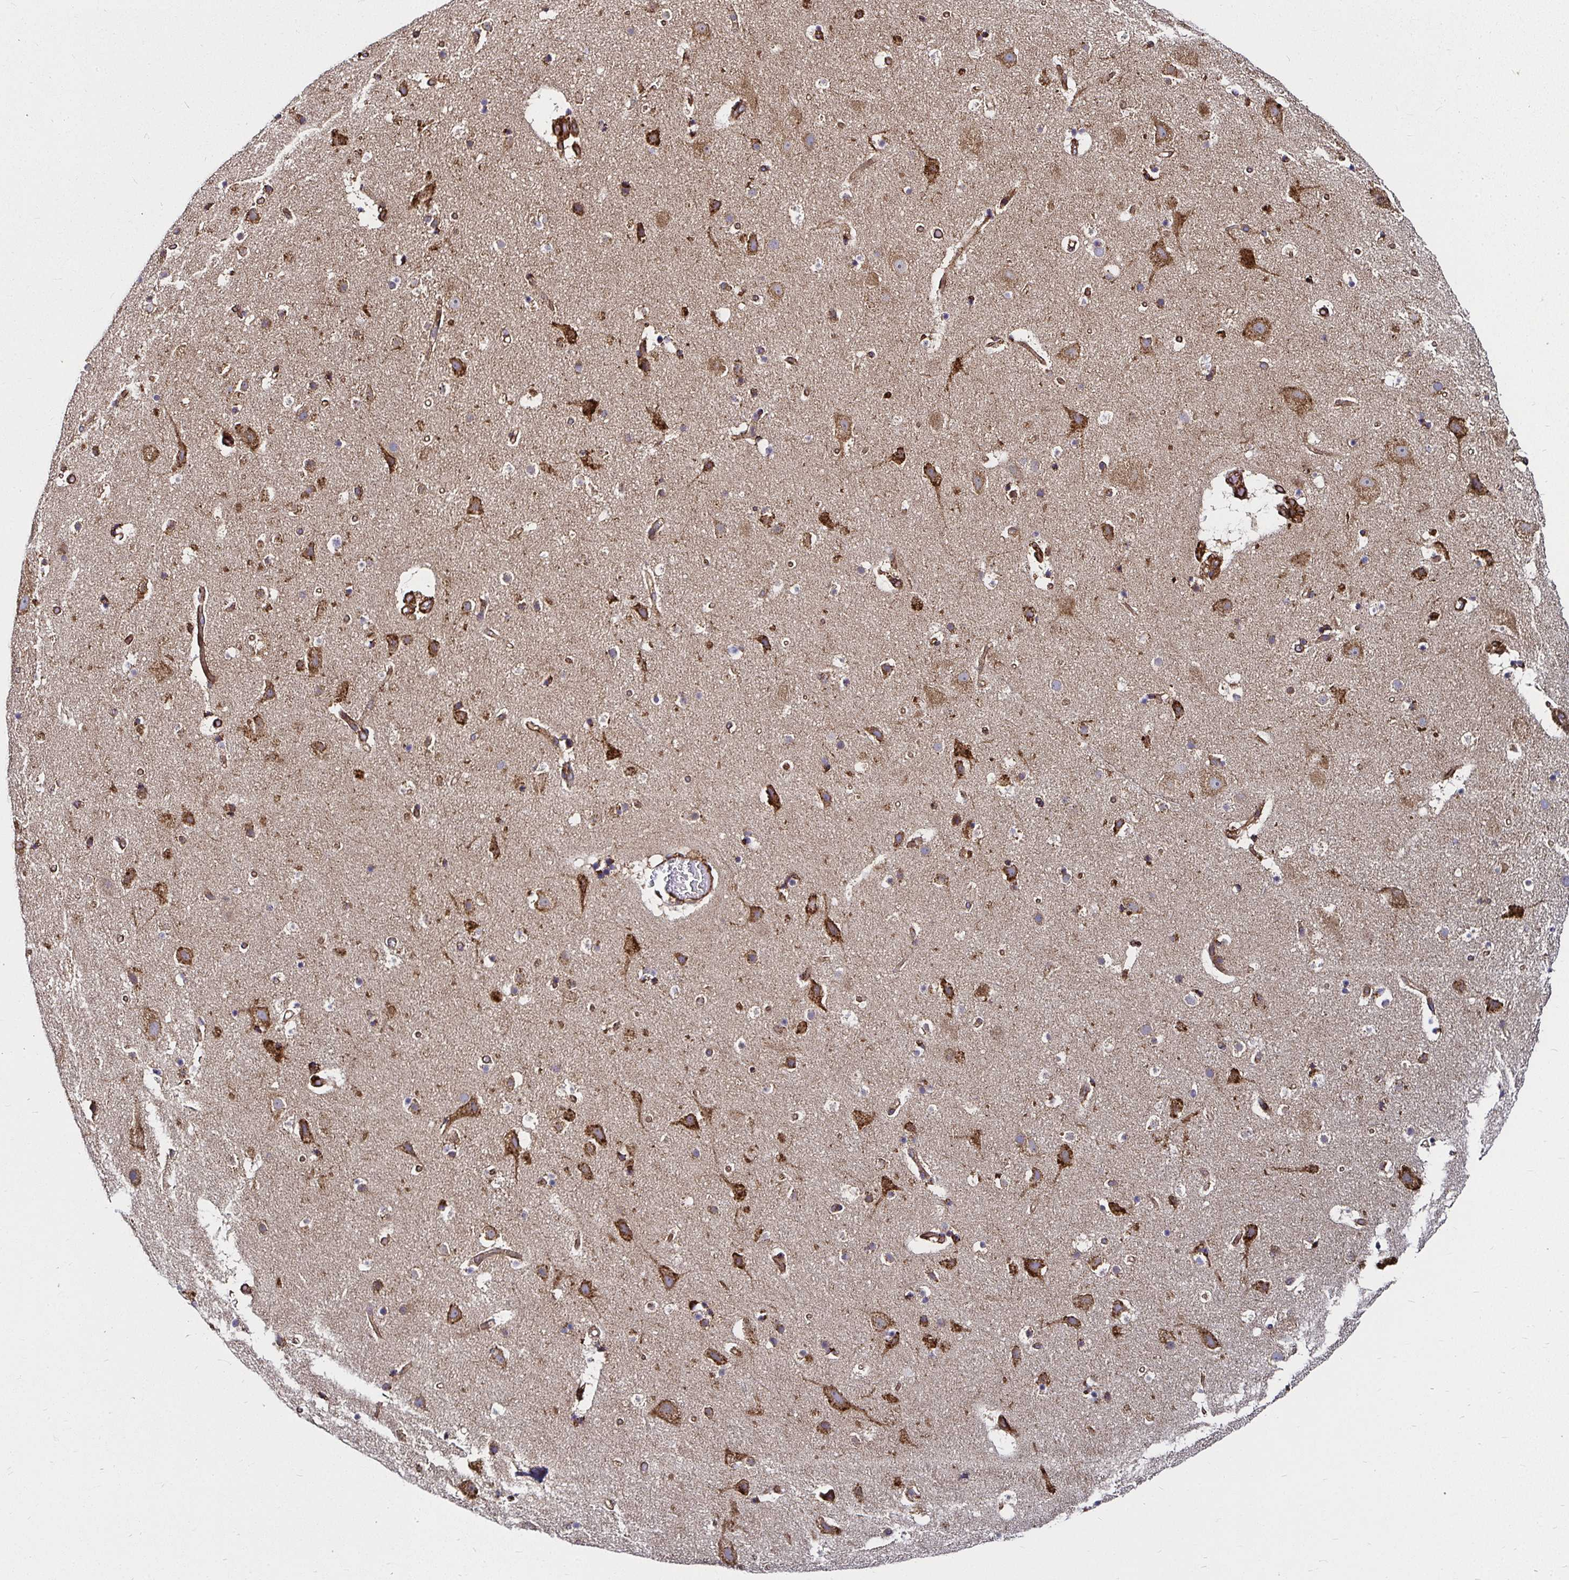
{"staining": {"intensity": "moderate", "quantity": ">75%", "location": "cytoplasmic/membranous"}, "tissue": "cerebral cortex", "cell_type": "Endothelial cells", "image_type": "normal", "snomed": [{"axis": "morphology", "description": "Normal tissue, NOS"}, {"axis": "topography", "description": "Cerebral cortex"}], "caption": "Immunohistochemical staining of benign human cerebral cortex shows medium levels of moderate cytoplasmic/membranous expression in approximately >75% of endothelial cells.", "gene": "SMYD3", "patient": {"sex": "female", "age": 42}}